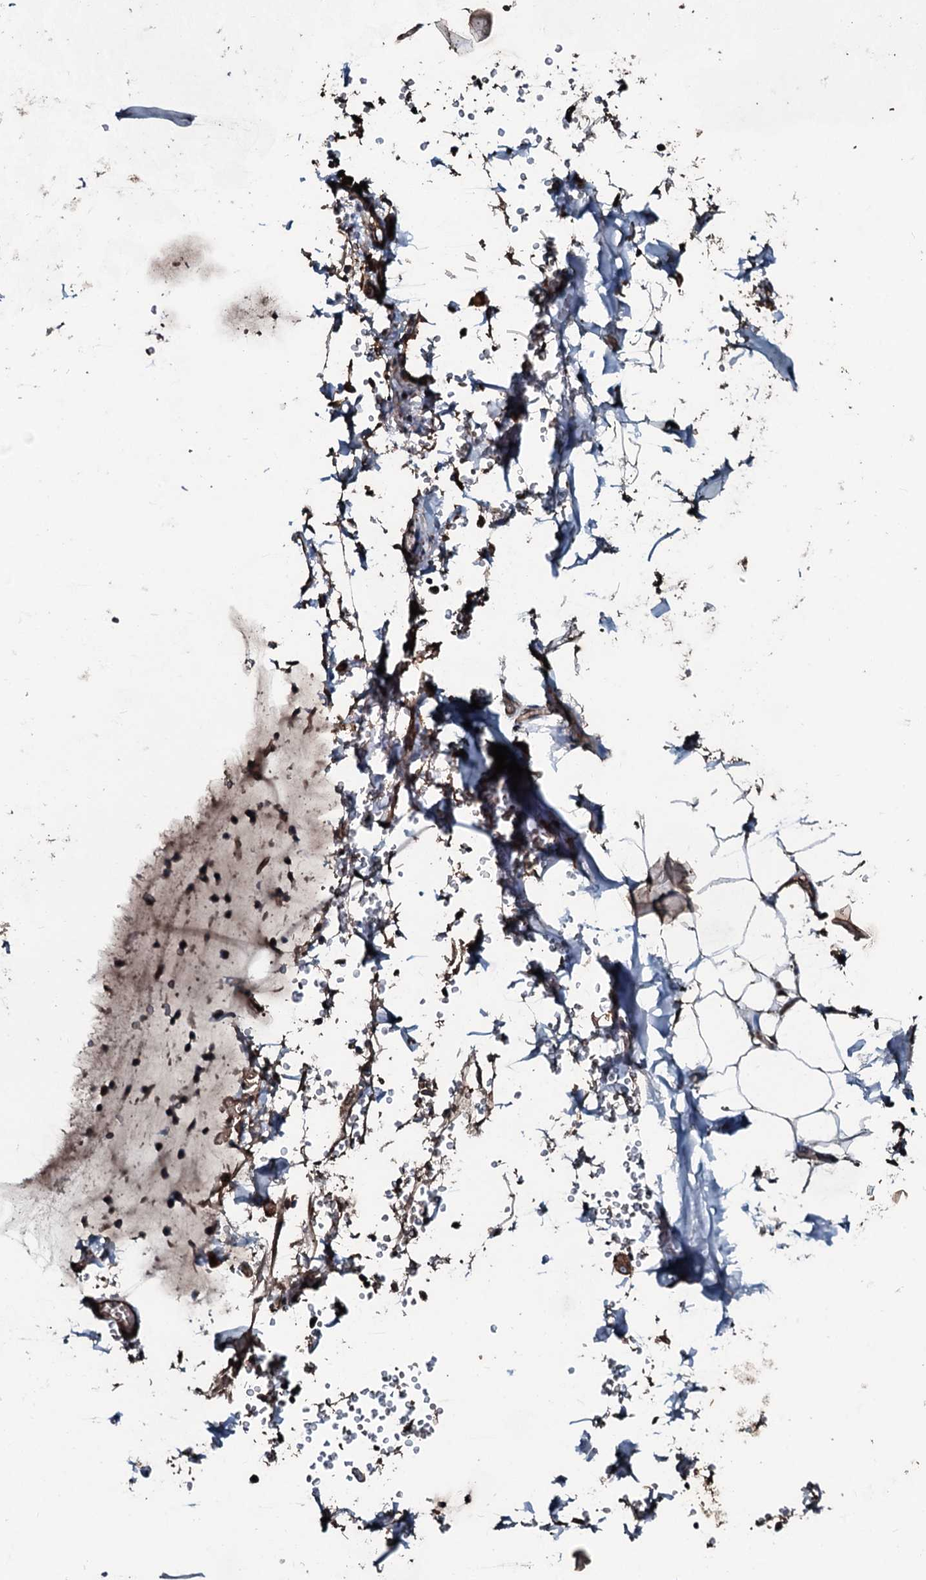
{"staining": {"intensity": "moderate", "quantity": ">75%", "location": "cytoplasmic/membranous"}, "tissue": "adipose tissue", "cell_type": "Adipocytes", "image_type": "normal", "snomed": [{"axis": "morphology", "description": "Normal tissue, NOS"}, {"axis": "topography", "description": "Lymph node"}, {"axis": "topography", "description": "Cartilage tissue"}, {"axis": "topography", "description": "Bronchus"}], "caption": "An image of adipose tissue stained for a protein displays moderate cytoplasmic/membranous brown staining in adipocytes. The staining was performed using DAB, with brown indicating positive protein expression. Nuclei are stained blue with hematoxylin.", "gene": "AARS1", "patient": {"sex": "male", "age": 63}}